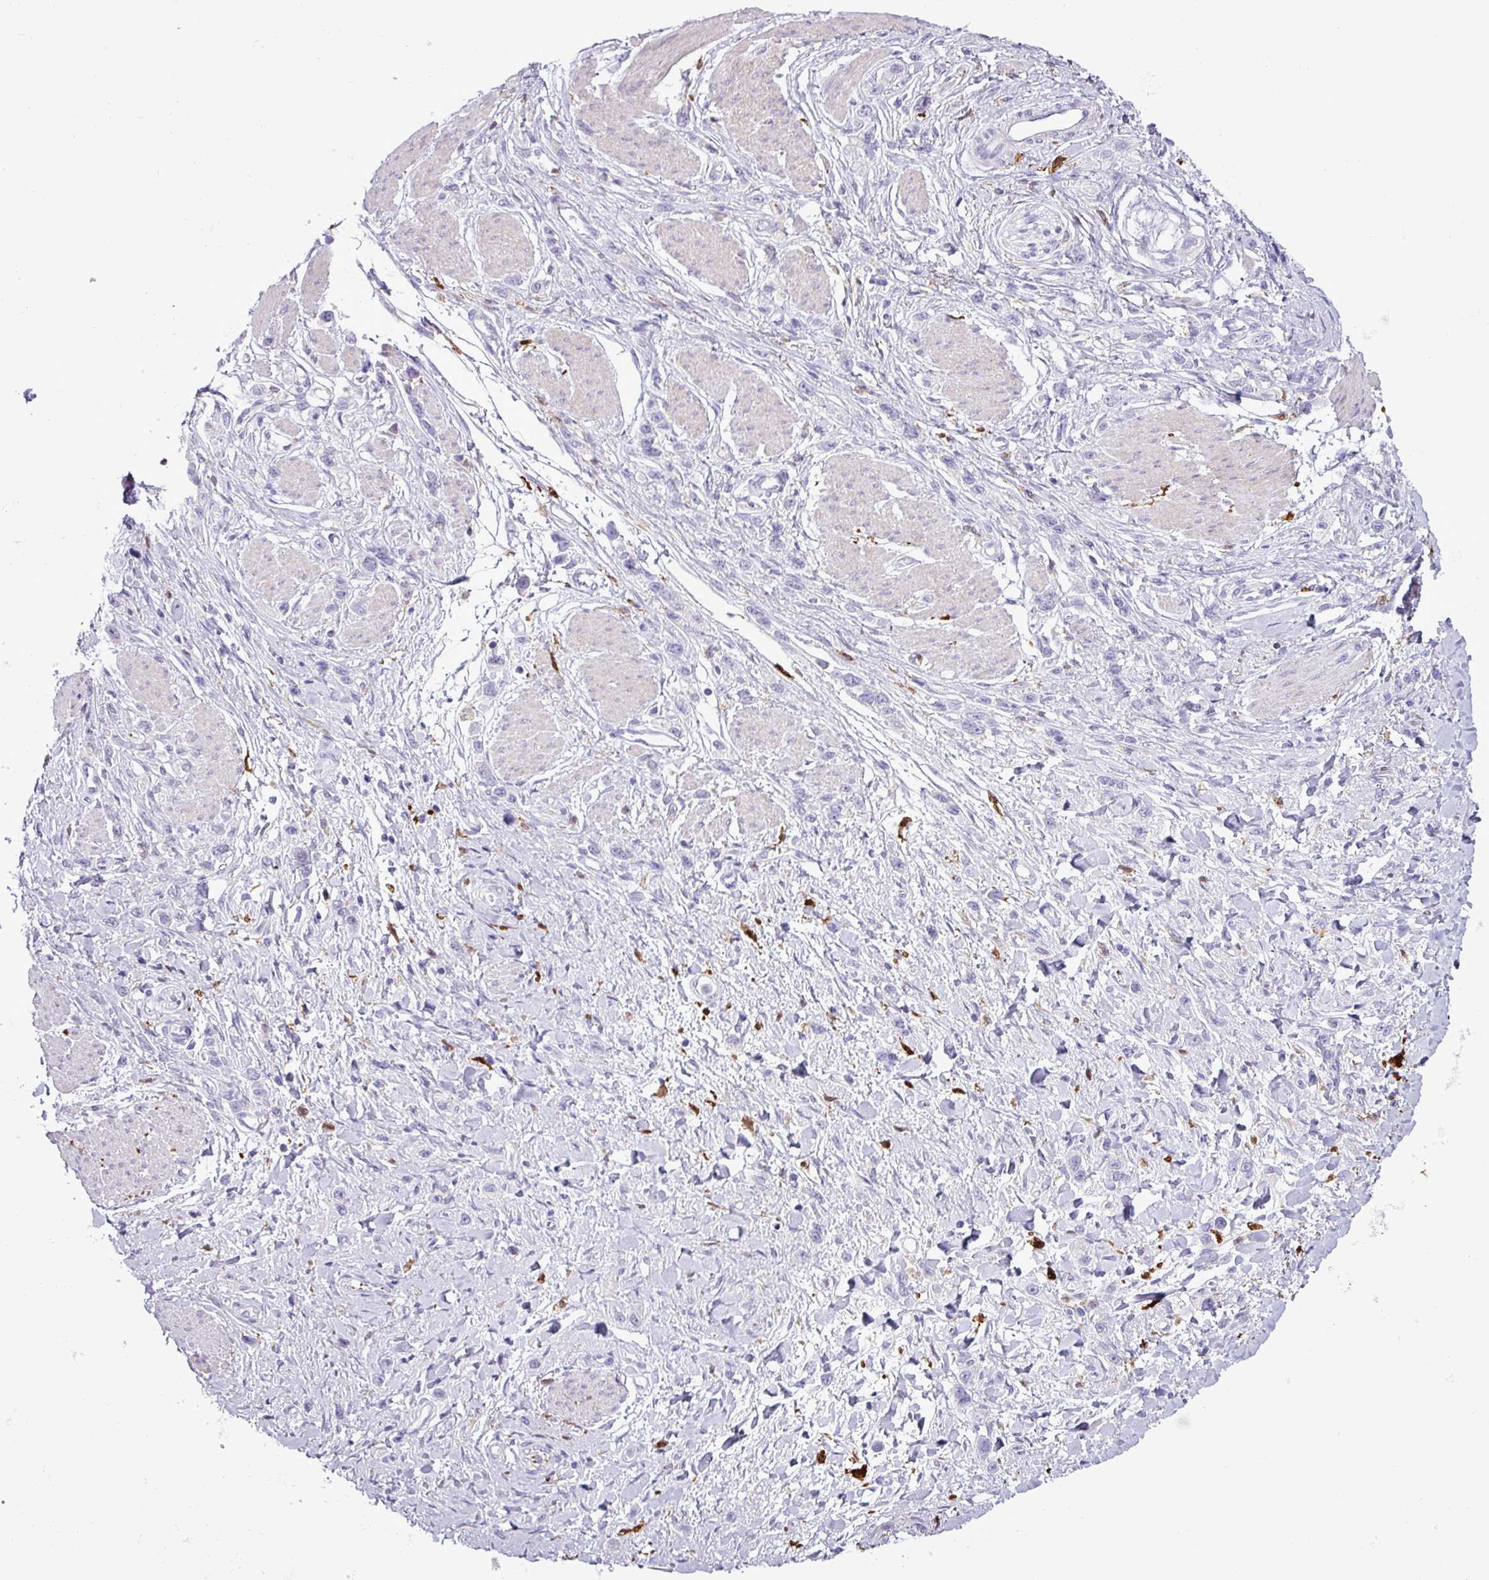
{"staining": {"intensity": "negative", "quantity": "none", "location": "none"}, "tissue": "stomach cancer", "cell_type": "Tumor cells", "image_type": "cancer", "snomed": [{"axis": "morphology", "description": "Adenocarcinoma, NOS"}, {"axis": "topography", "description": "Stomach"}], "caption": "Immunohistochemical staining of adenocarcinoma (stomach) displays no significant positivity in tumor cells.", "gene": "TMEM200C", "patient": {"sex": "female", "age": 65}}